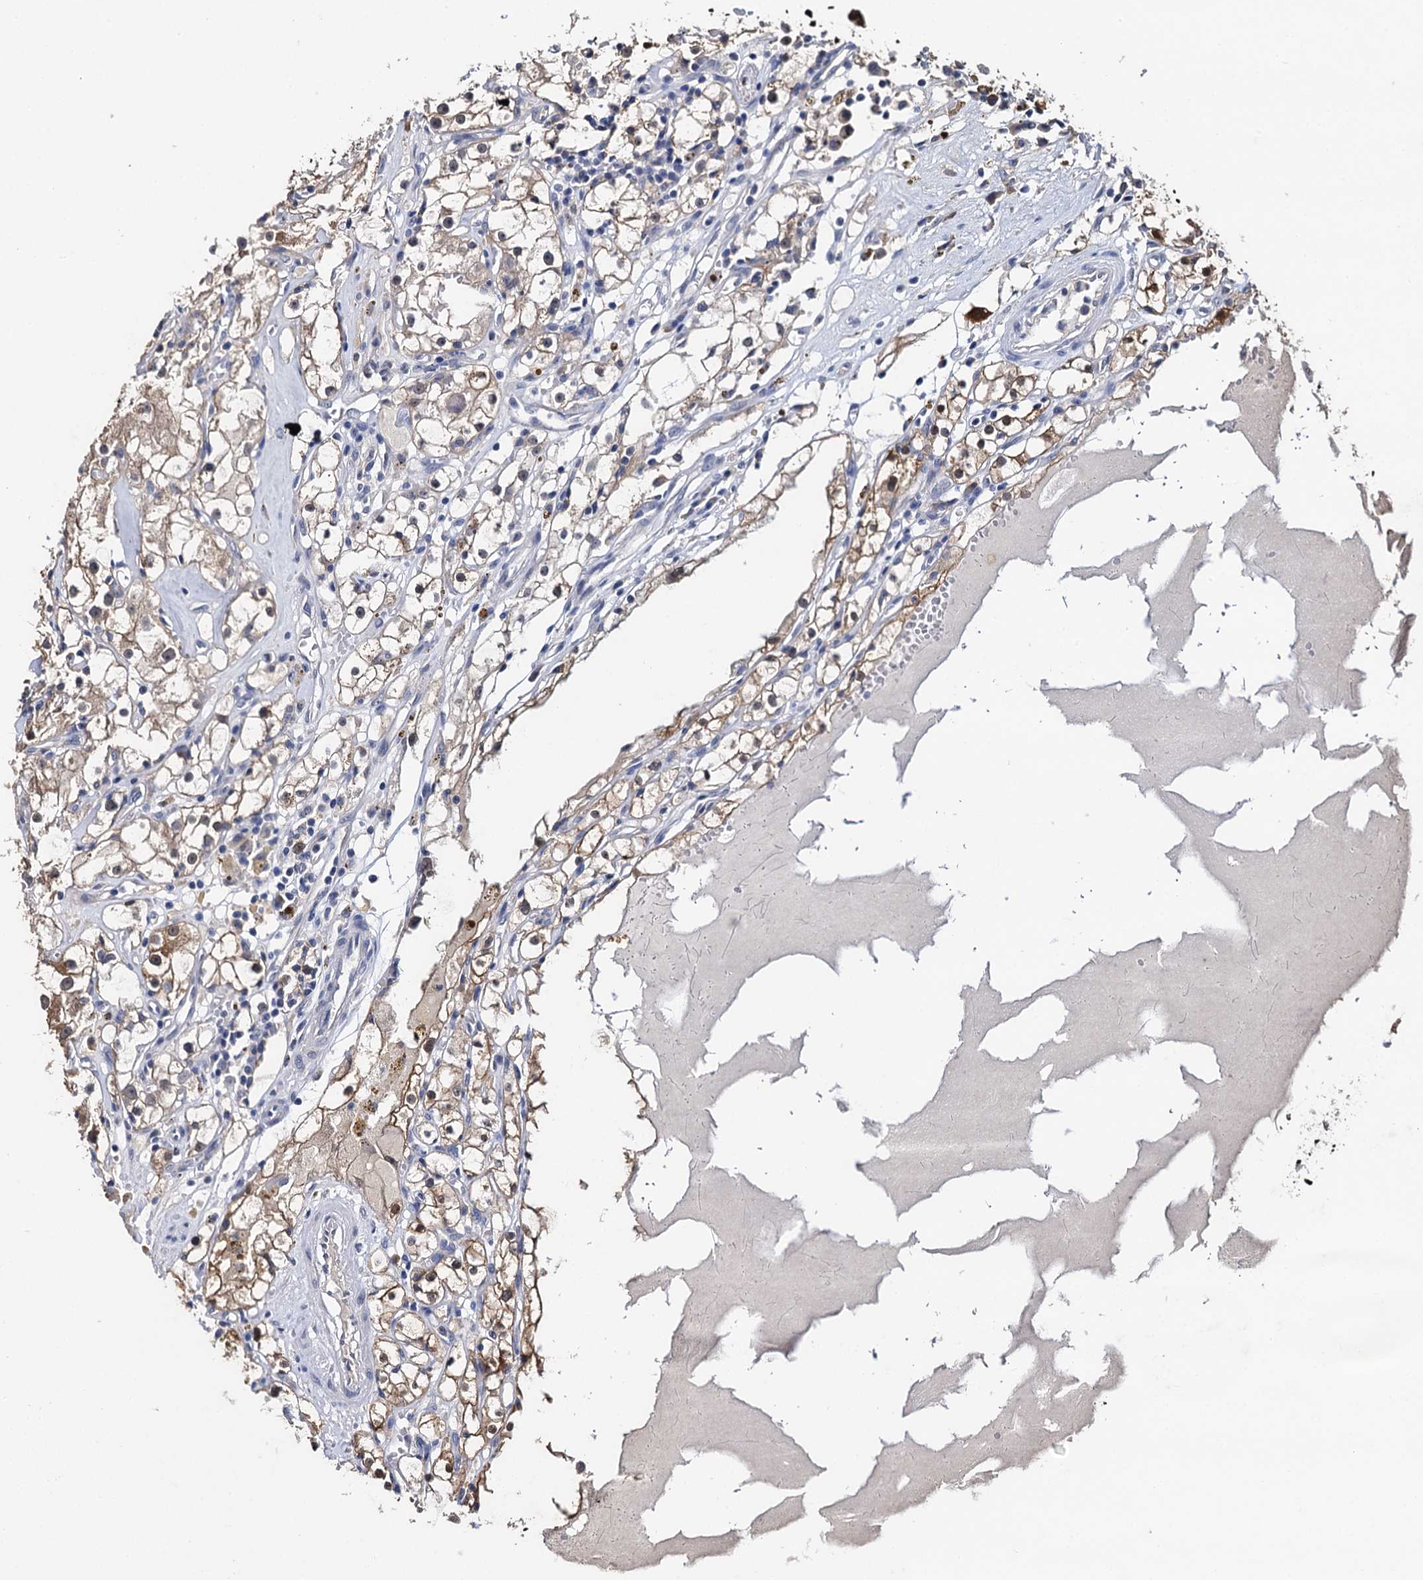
{"staining": {"intensity": "moderate", "quantity": "25%-75%", "location": "cytoplasmic/membranous"}, "tissue": "renal cancer", "cell_type": "Tumor cells", "image_type": "cancer", "snomed": [{"axis": "morphology", "description": "Adenocarcinoma, NOS"}, {"axis": "topography", "description": "Kidney"}], "caption": "This is an image of immunohistochemistry (IHC) staining of renal cancer (adenocarcinoma), which shows moderate staining in the cytoplasmic/membranous of tumor cells.", "gene": "SLC46A3", "patient": {"sex": "male", "age": 56}}